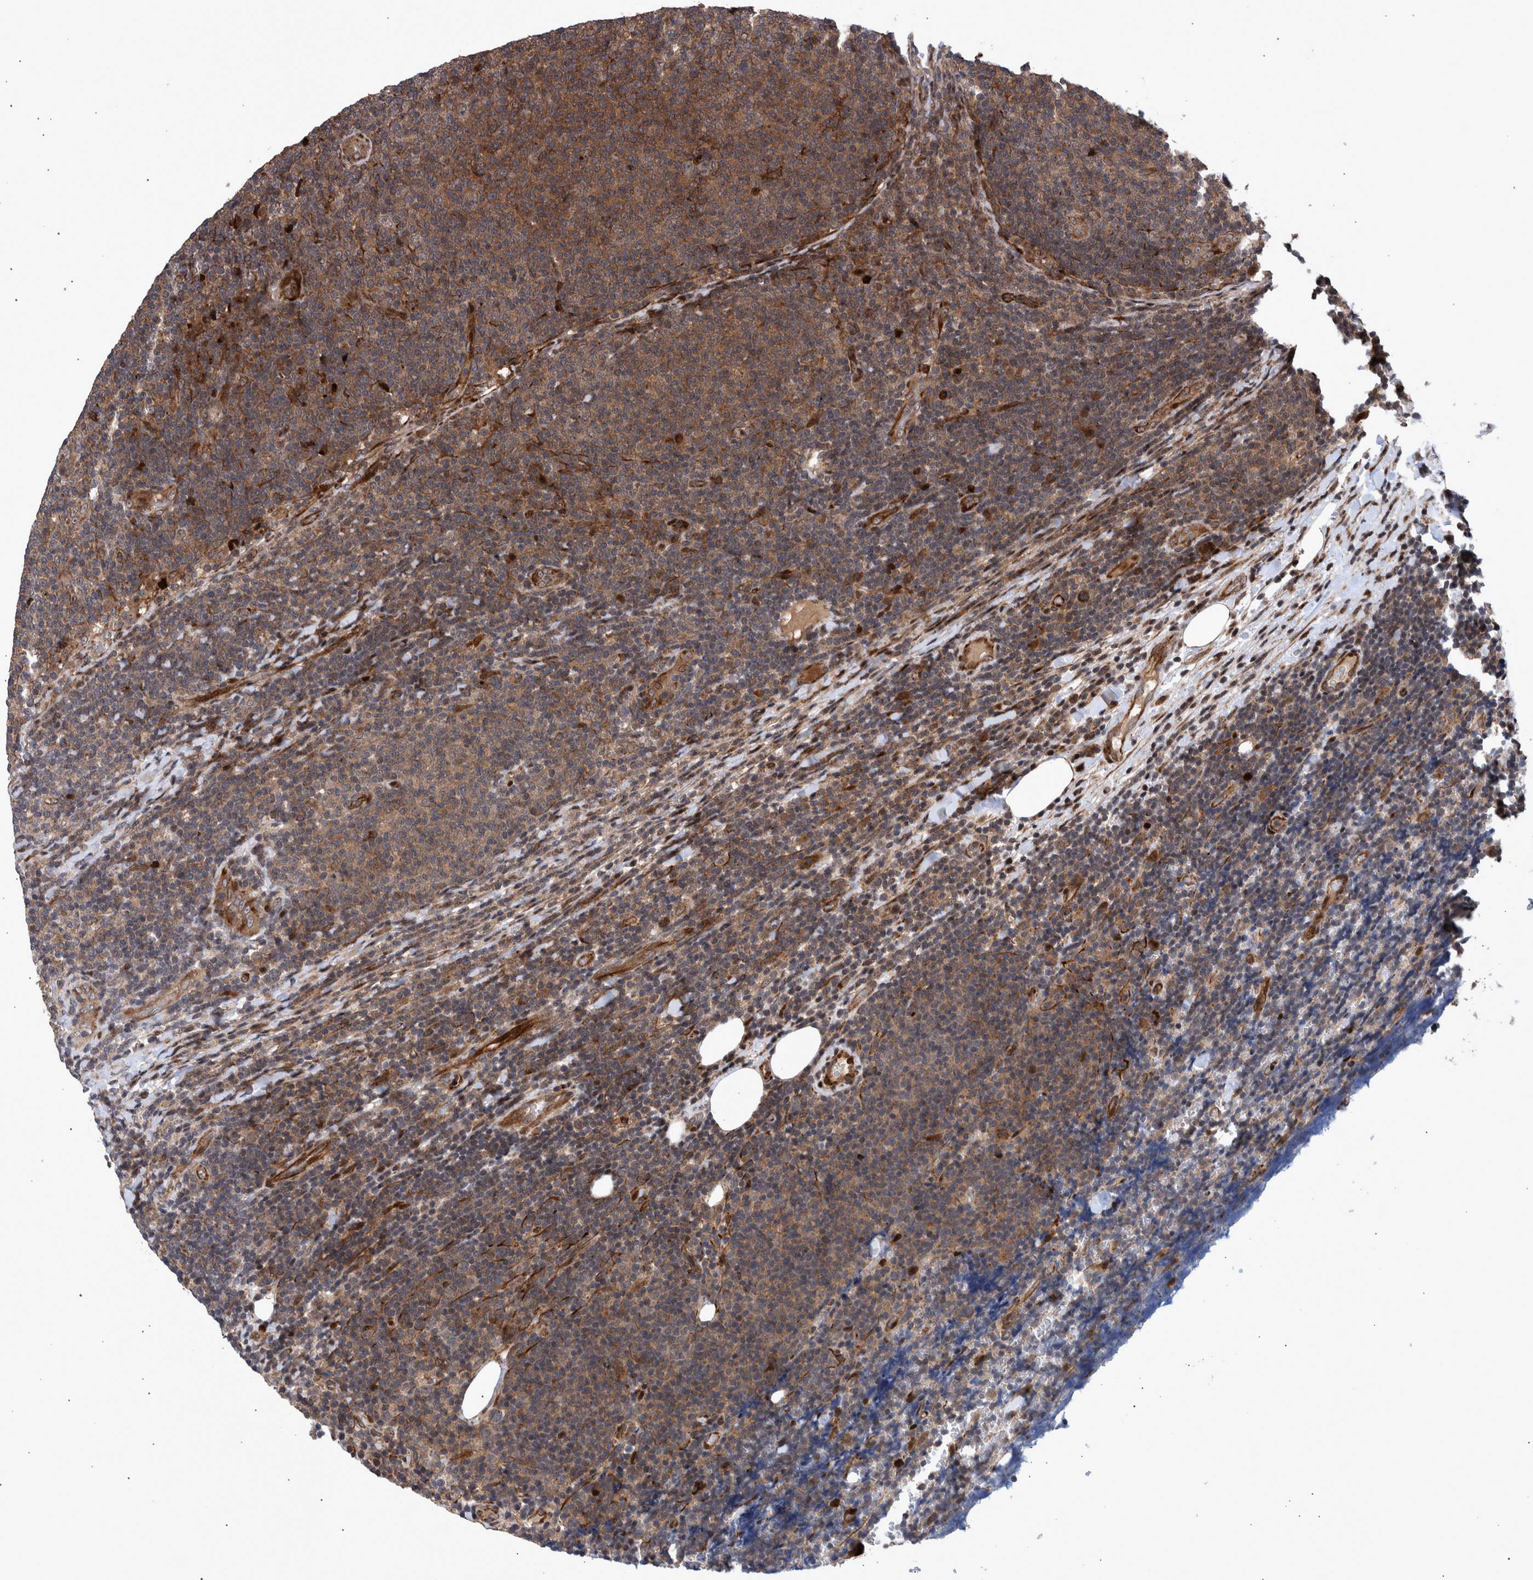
{"staining": {"intensity": "moderate", "quantity": ">75%", "location": "cytoplasmic/membranous"}, "tissue": "lymphoma", "cell_type": "Tumor cells", "image_type": "cancer", "snomed": [{"axis": "morphology", "description": "Malignant lymphoma, non-Hodgkin's type, Low grade"}, {"axis": "topography", "description": "Lymph node"}], "caption": "A micrograph showing moderate cytoplasmic/membranous expression in about >75% of tumor cells in malignant lymphoma, non-Hodgkin's type (low-grade), as visualized by brown immunohistochemical staining.", "gene": "SHISA6", "patient": {"sex": "male", "age": 66}}